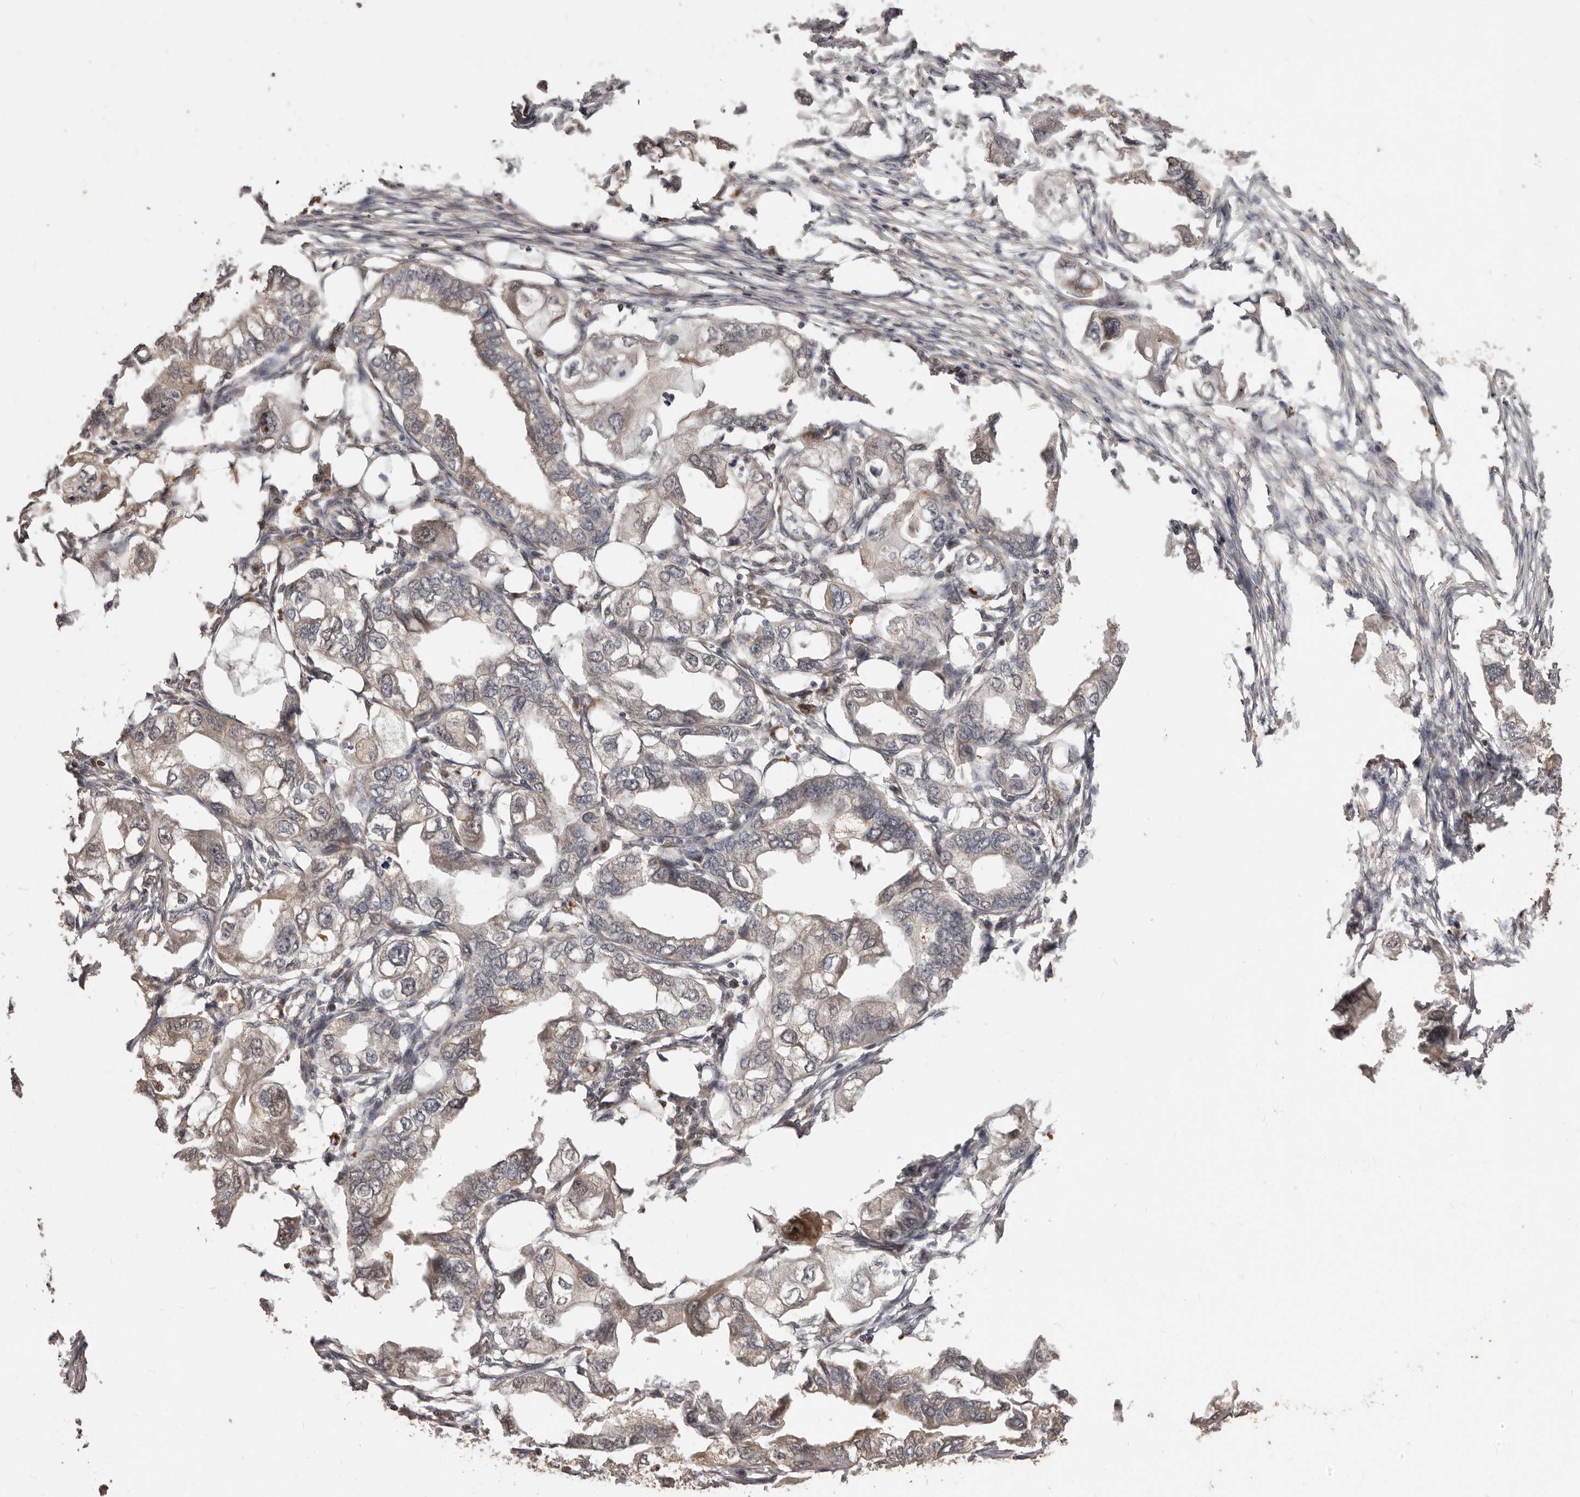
{"staining": {"intensity": "weak", "quantity": "25%-75%", "location": "cytoplasmic/membranous"}, "tissue": "endometrial cancer", "cell_type": "Tumor cells", "image_type": "cancer", "snomed": [{"axis": "morphology", "description": "Adenocarcinoma, NOS"}, {"axis": "morphology", "description": "Adenocarcinoma, metastatic, NOS"}, {"axis": "topography", "description": "Adipose tissue"}, {"axis": "topography", "description": "Endometrium"}], "caption": "Protein expression analysis of human endometrial cancer reveals weak cytoplasmic/membranous expression in about 25%-75% of tumor cells.", "gene": "MTO1", "patient": {"sex": "female", "age": 67}}